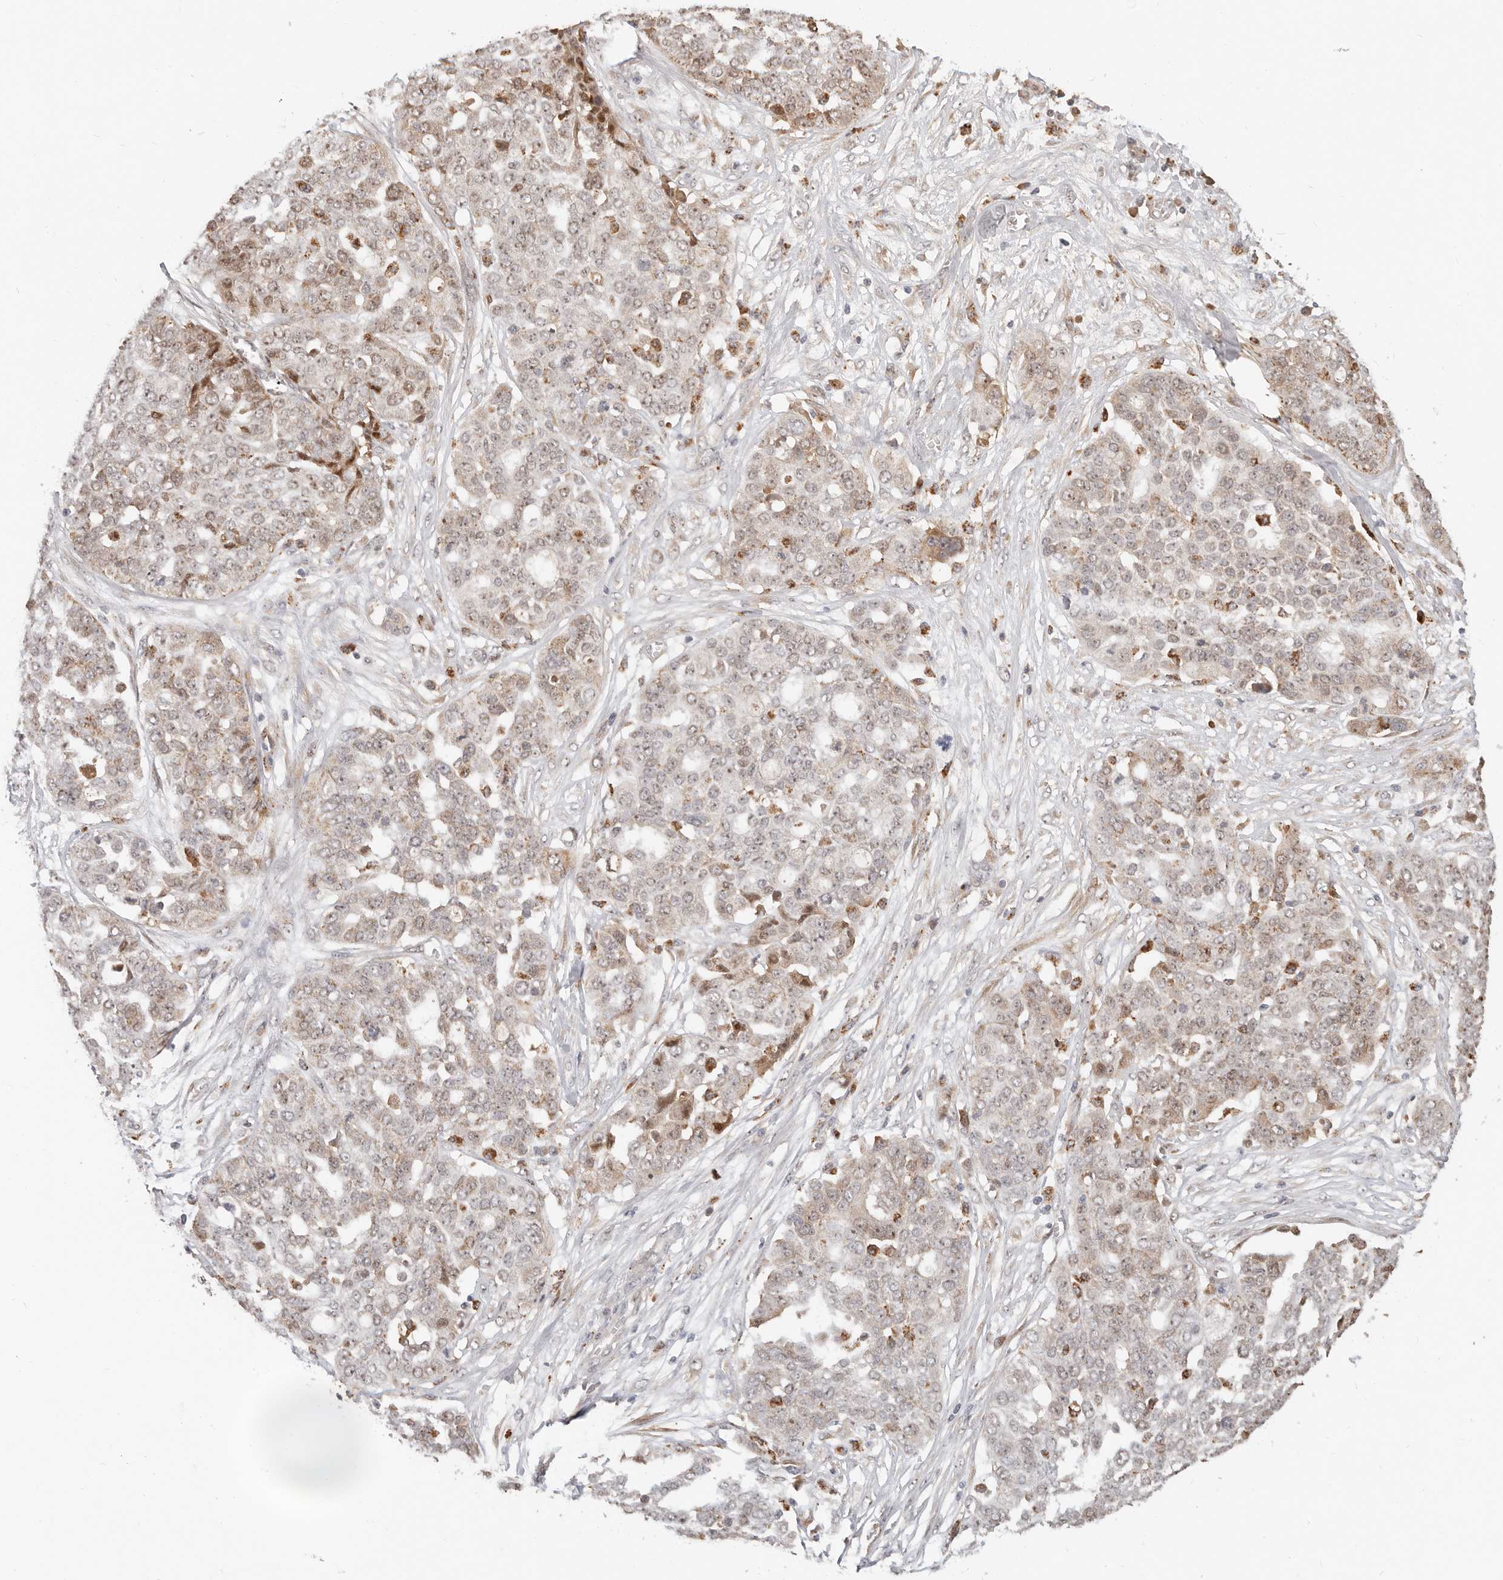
{"staining": {"intensity": "weak", "quantity": "25%-75%", "location": "cytoplasmic/membranous,nuclear"}, "tissue": "ovarian cancer", "cell_type": "Tumor cells", "image_type": "cancer", "snomed": [{"axis": "morphology", "description": "Cystadenocarcinoma, serous, NOS"}, {"axis": "topography", "description": "Soft tissue"}, {"axis": "topography", "description": "Ovary"}], "caption": "Immunohistochemical staining of ovarian serous cystadenocarcinoma demonstrates low levels of weak cytoplasmic/membranous and nuclear protein positivity in approximately 25%-75% of tumor cells.", "gene": "ZRANB1", "patient": {"sex": "female", "age": 57}}